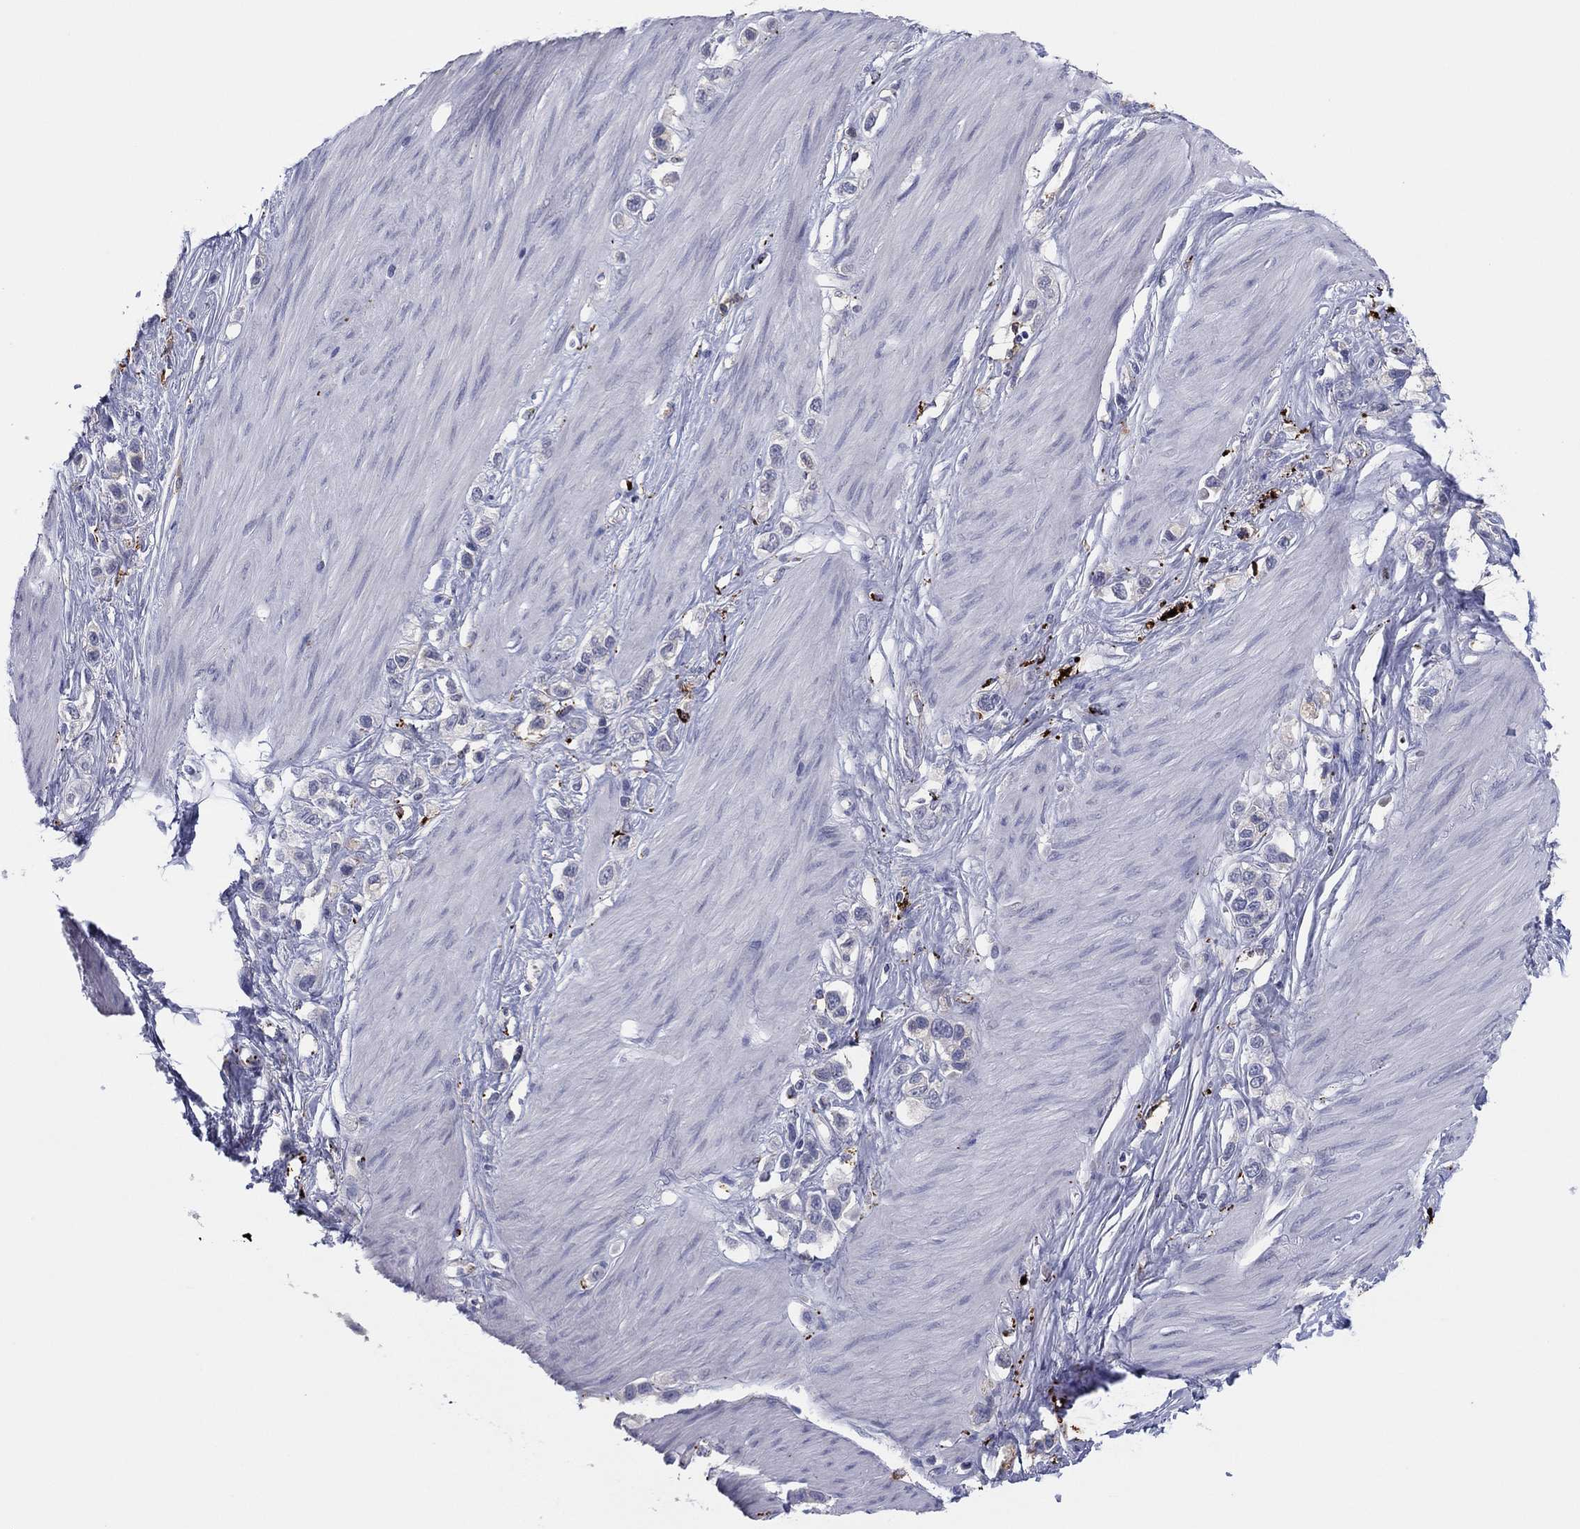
{"staining": {"intensity": "negative", "quantity": "none", "location": "none"}, "tissue": "stomach cancer", "cell_type": "Tumor cells", "image_type": "cancer", "snomed": [{"axis": "morphology", "description": "Normal tissue, NOS"}, {"axis": "morphology", "description": "Adenocarcinoma, NOS"}, {"axis": "morphology", "description": "Adenocarcinoma, High grade"}, {"axis": "topography", "description": "Stomach, upper"}, {"axis": "topography", "description": "Stomach"}], "caption": "An immunohistochemistry photomicrograph of stomach cancer (adenocarcinoma) is shown. There is no staining in tumor cells of stomach cancer (adenocarcinoma). Nuclei are stained in blue.", "gene": "PLAC8", "patient": {"sex": "female", "age": 65}}